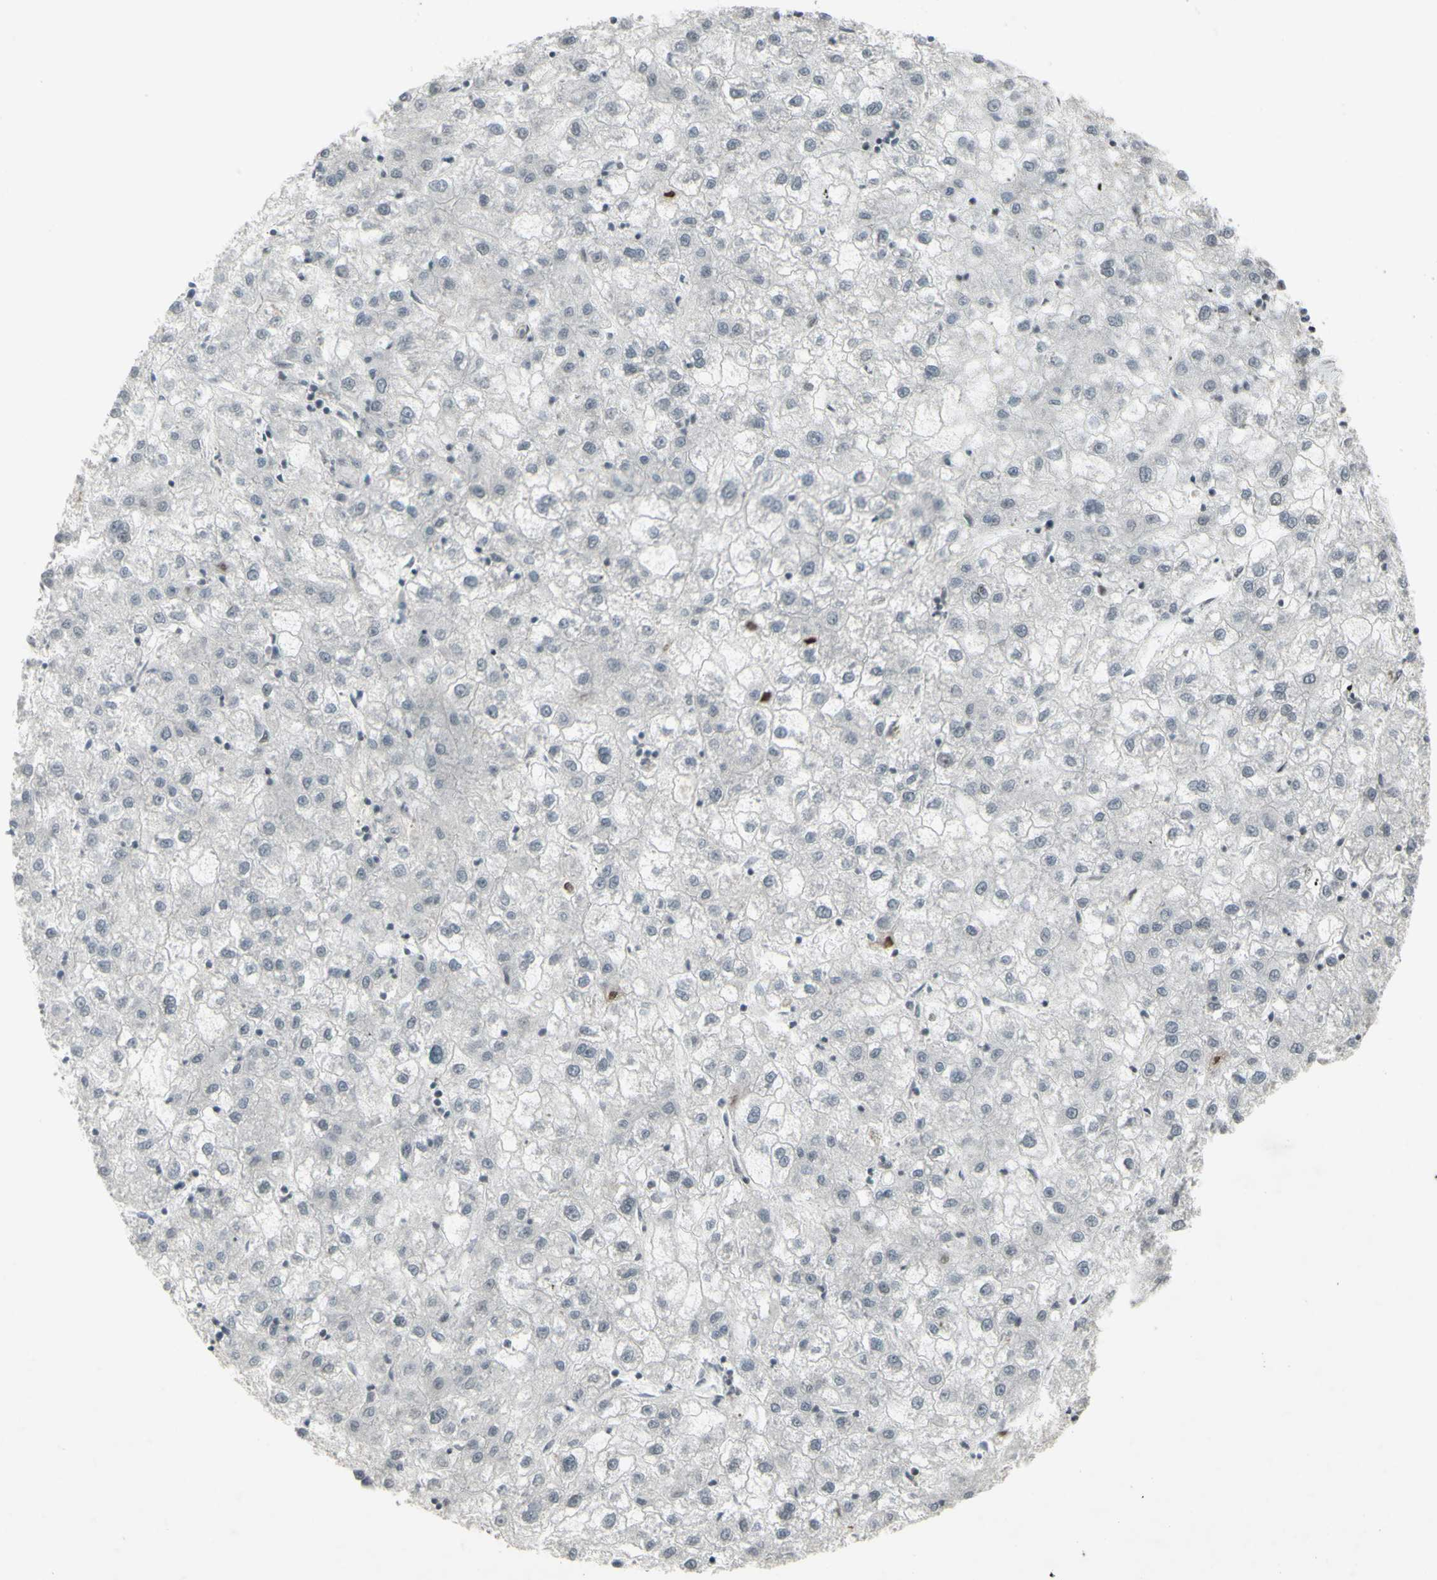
{"staining": {"intensity": "negative", "quantity": "none", "location": "none"}, "tissue": "liver cancer", "cell_type": "Tumor cells", "image_type": "cancer", "snomed": [{"axis": "morphology", "description": "Carcinoma, Hepatocellular, NOS"}, {"axis": "topography", "description": "Liver"}], "caption": "Photomicrograph shows no protein staining in tumor cells of liver hepatocellular carcinoma tissue.", "gene": "SUPT6H", "patient": {"sex": "male", "age": 72}}